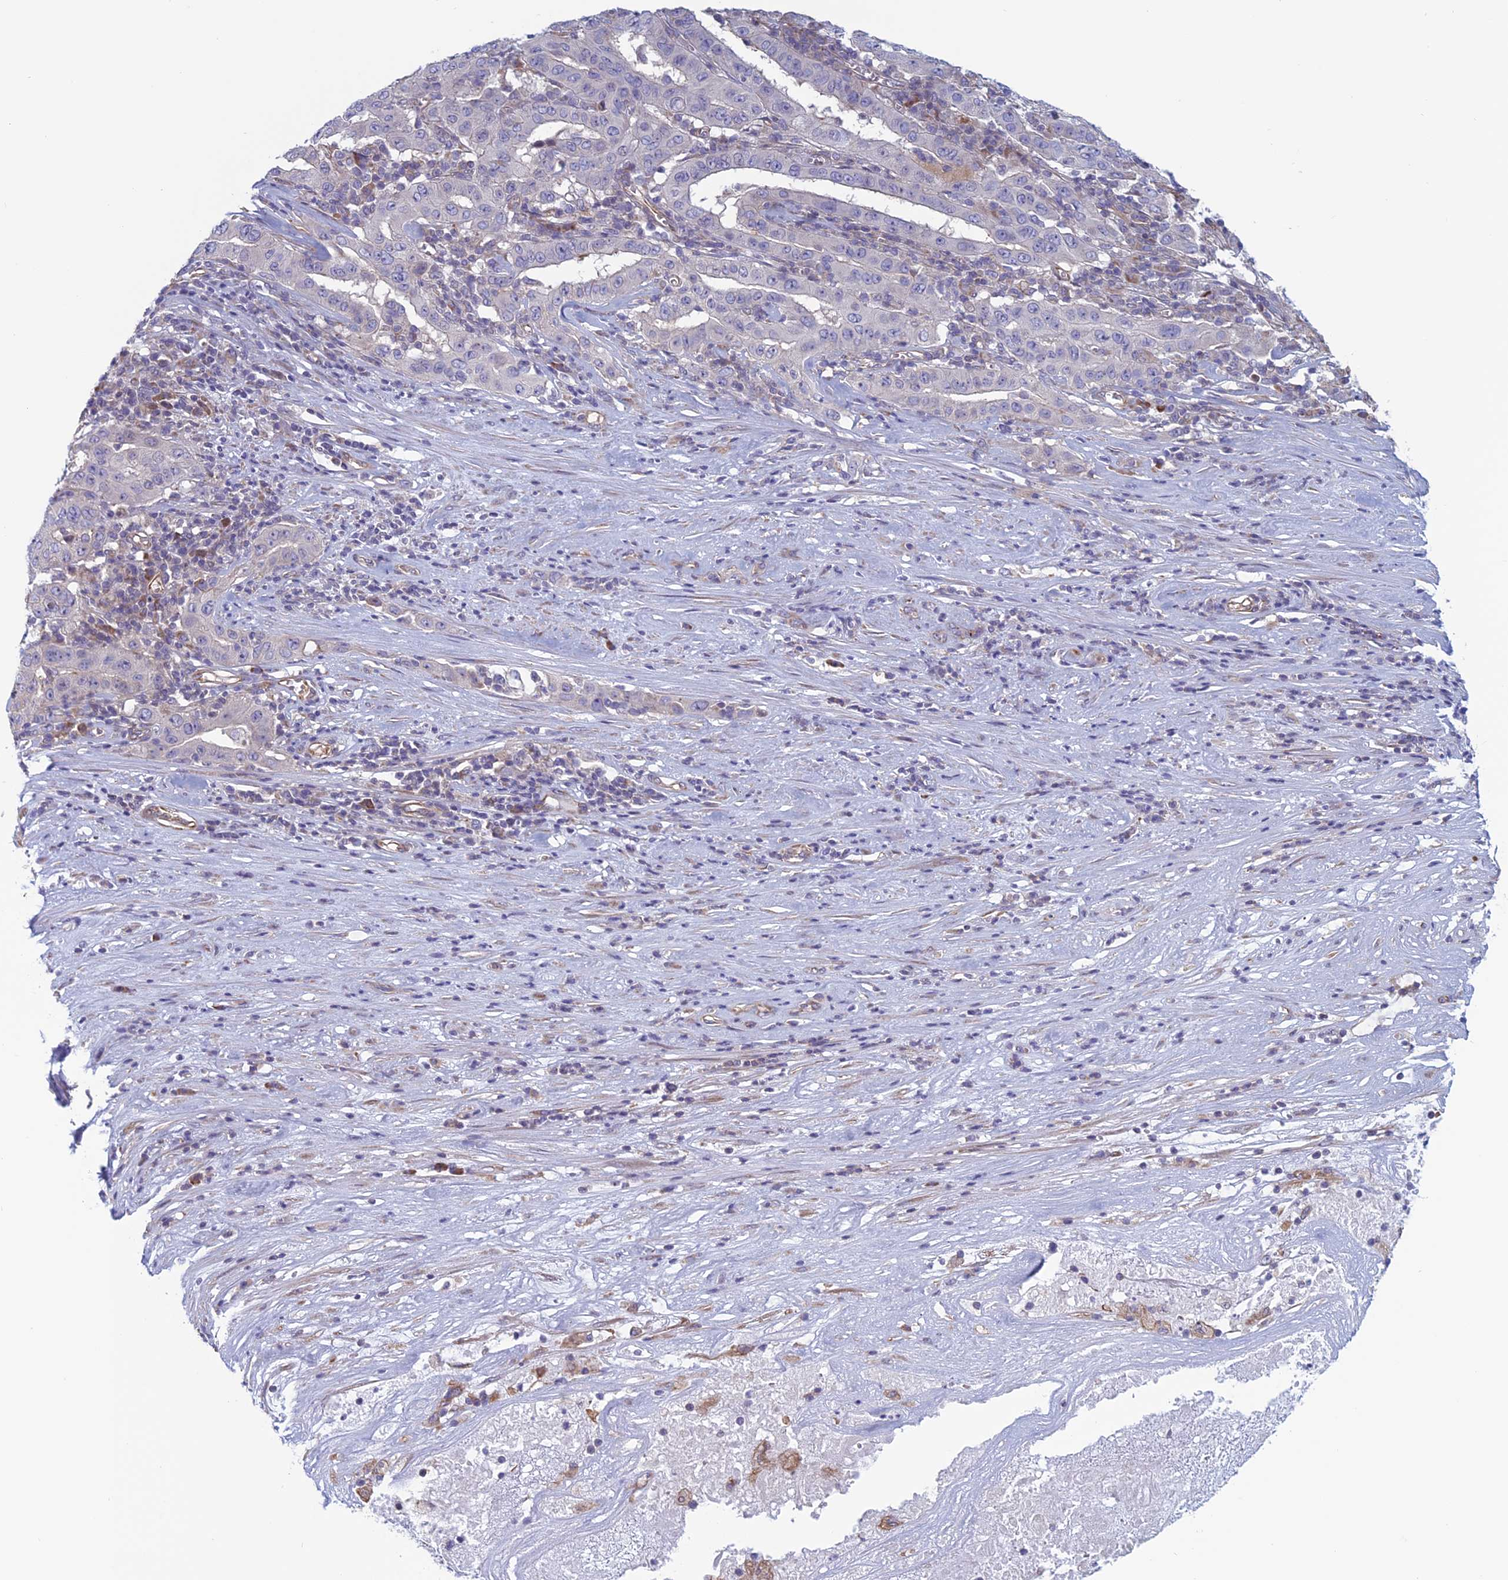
{"staining": {"intensity": "negative", "quantity": "none", "location": "none"}, "tissue": "pancreatic cancer", "cell_type": "Tumor cells", "image_type": "cancer", "snomed": [{"axis": "morphology", "description": "Adenocarcinoma, NOS"}, {"axis": "topography", "description": "Pancreas"}], "caption": "Immunohistochemistry (IHC) photomicrograph of human adenocarcinoma (pancreatic) stained for a protein (brown), which displays no staining in tumor cells.", "gene": "BCL2L10", "patient": {"sex": "male", "age": 63}}